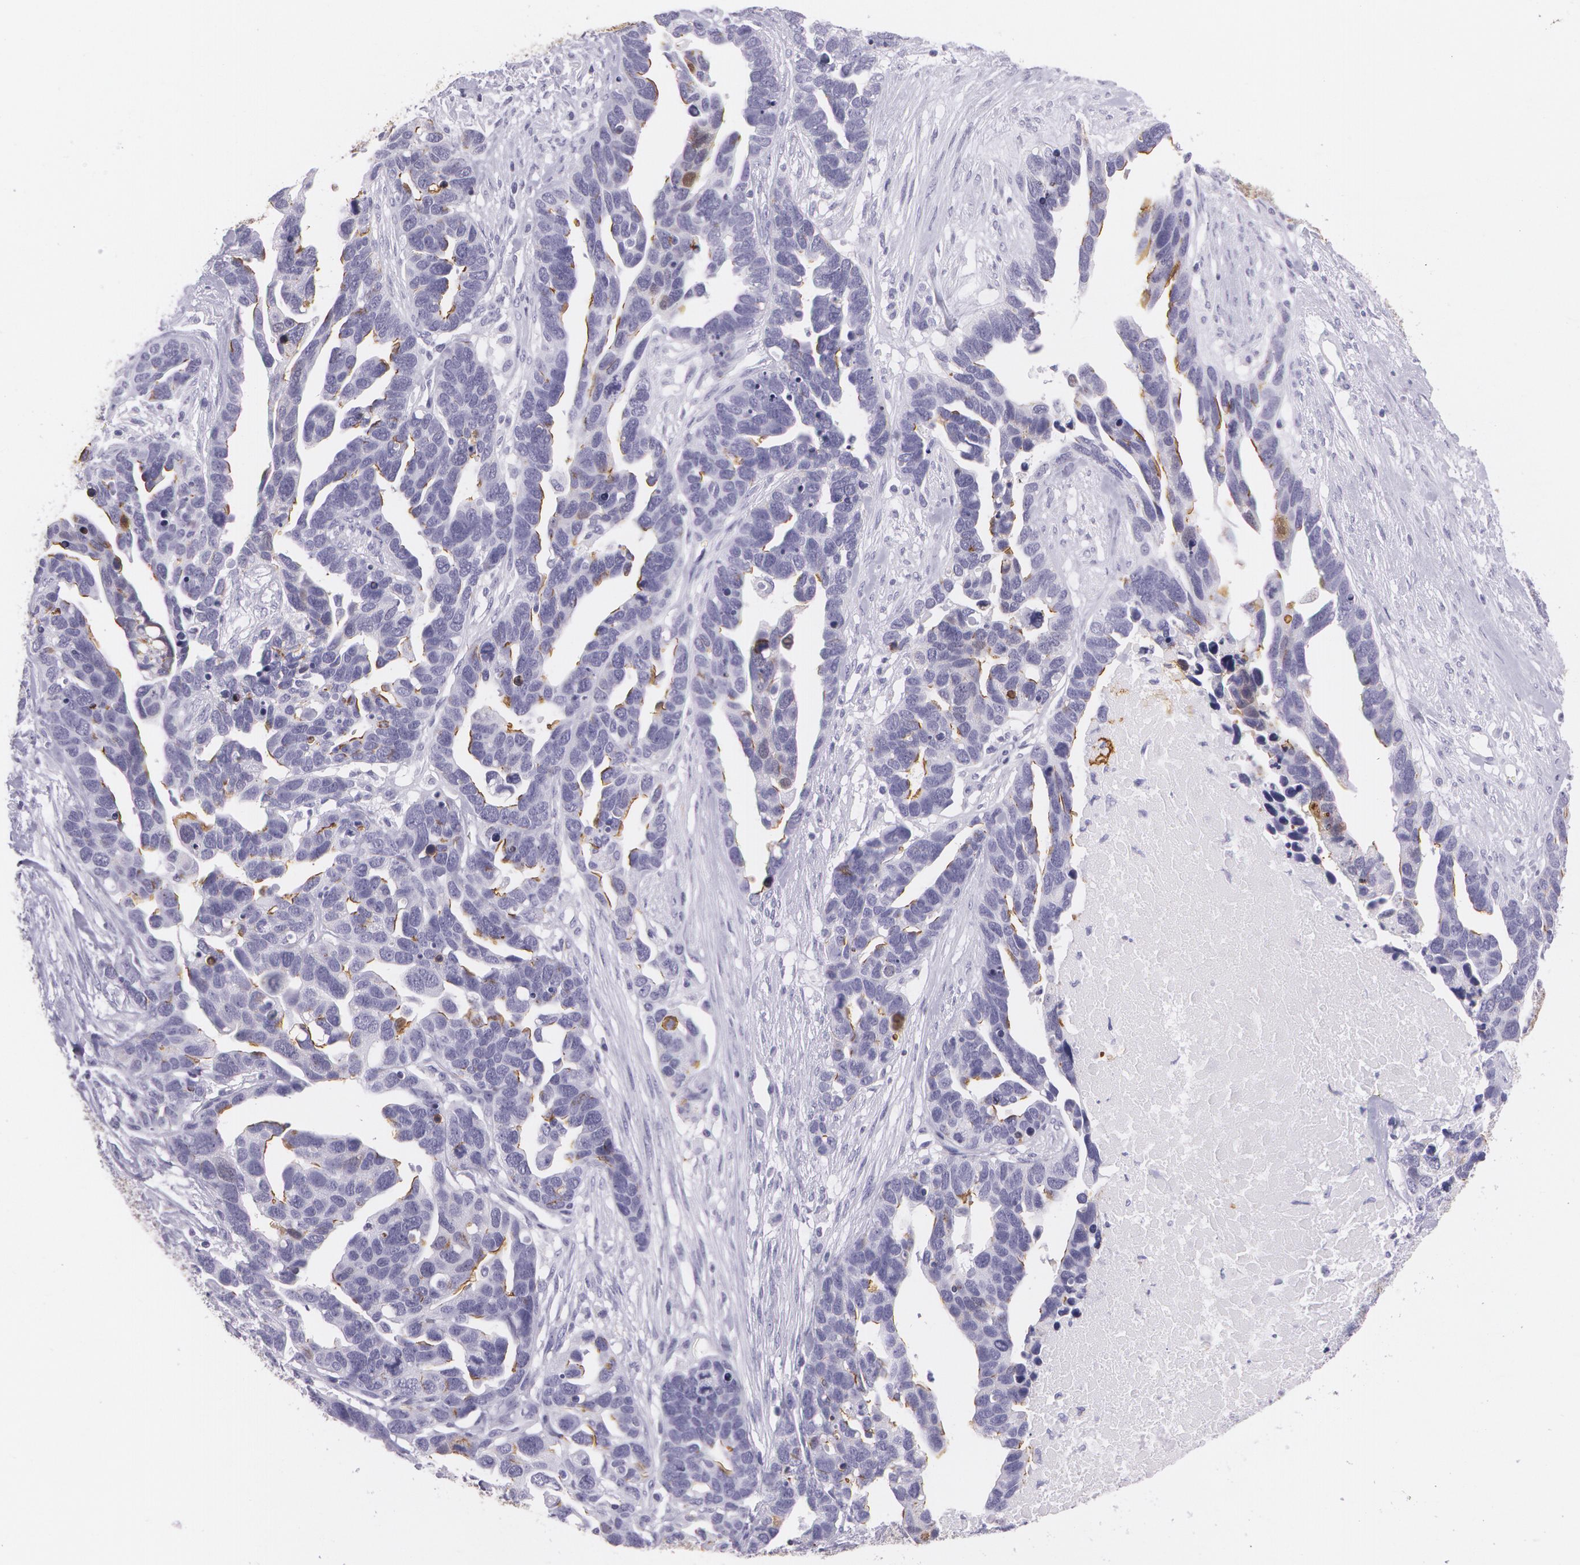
{"staining": {"intensity": "negative", "quantity": "none", "location": "none"}, "tissue": "ovarian cancer", "cell_type": "Tumor cells", "image_type": "cancer", "snomed": [{"axis": "morphology", "description": "Cystadenocarcinoma, serous, NOS"}, {"axis": "topography", "description": "Ovary"}], "caption": "The immunohistochemistry histopathology image has no significant positivity in tumor cells of ovarian cancer tissue.", "gene": "SNCG", "patient": {"sex": "female", "age": 54}}